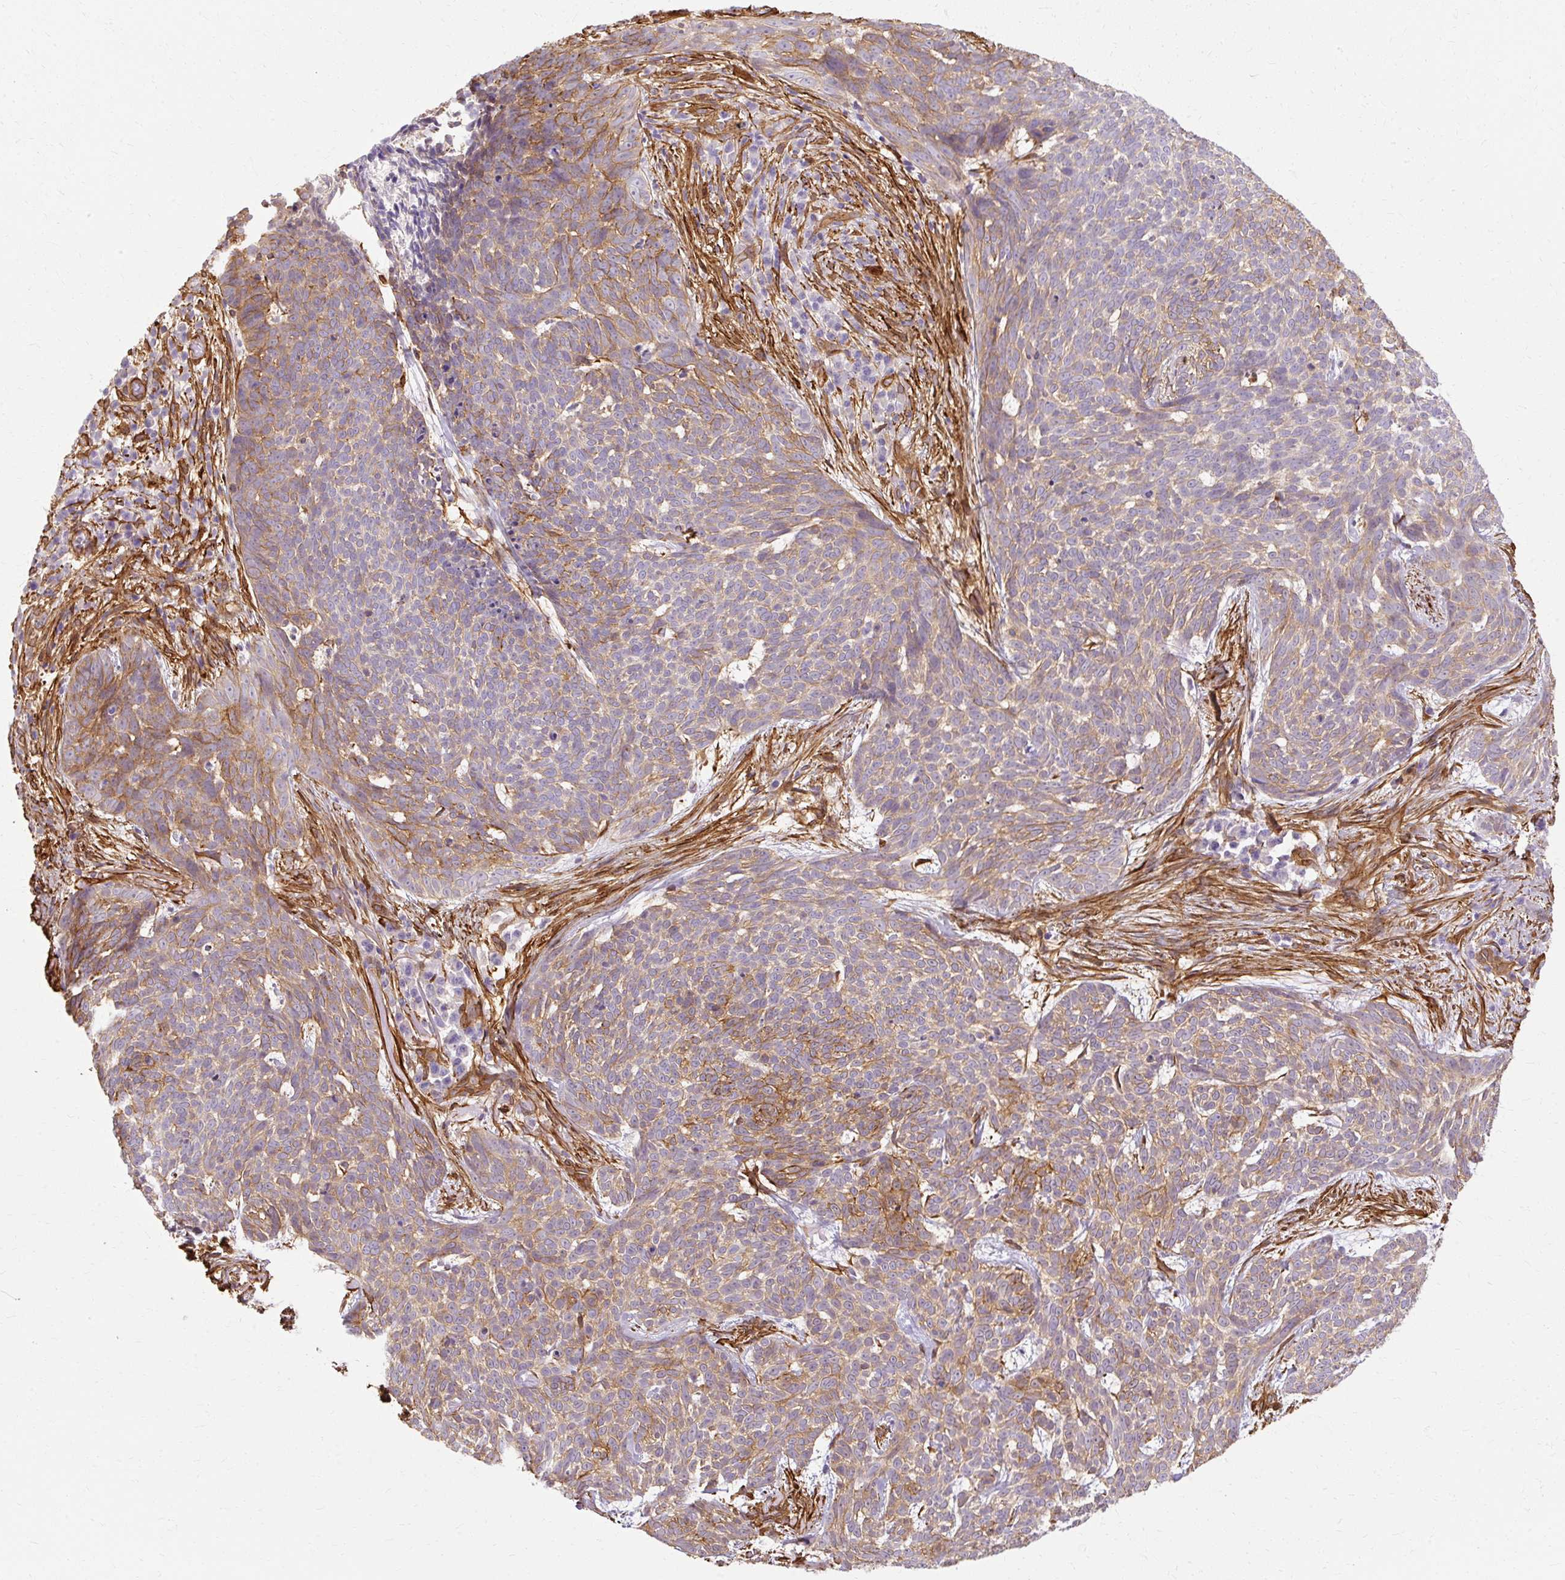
{"staining": {"intensity": "moderate", "quantity": "<25%", "location": "cytoplasmic/membranous"}, "tissue": "skin cancer", "cell_type": "Tumor cells", "image_type": "cancer", "snomed": [{"axis": "morphology", "description": "Basal cell carcinoma"}, {"axis": "topography", "description": "Skin"}], "caption": "Protein staining shows moderate cytoplasmic/membranous expression in about <25% of tumor cells in skin cancer. (DAB IHC with brightfield microscopy, high magnification).", "gene": "CNN3", "patient": {"sex": "female", "age": 93}}